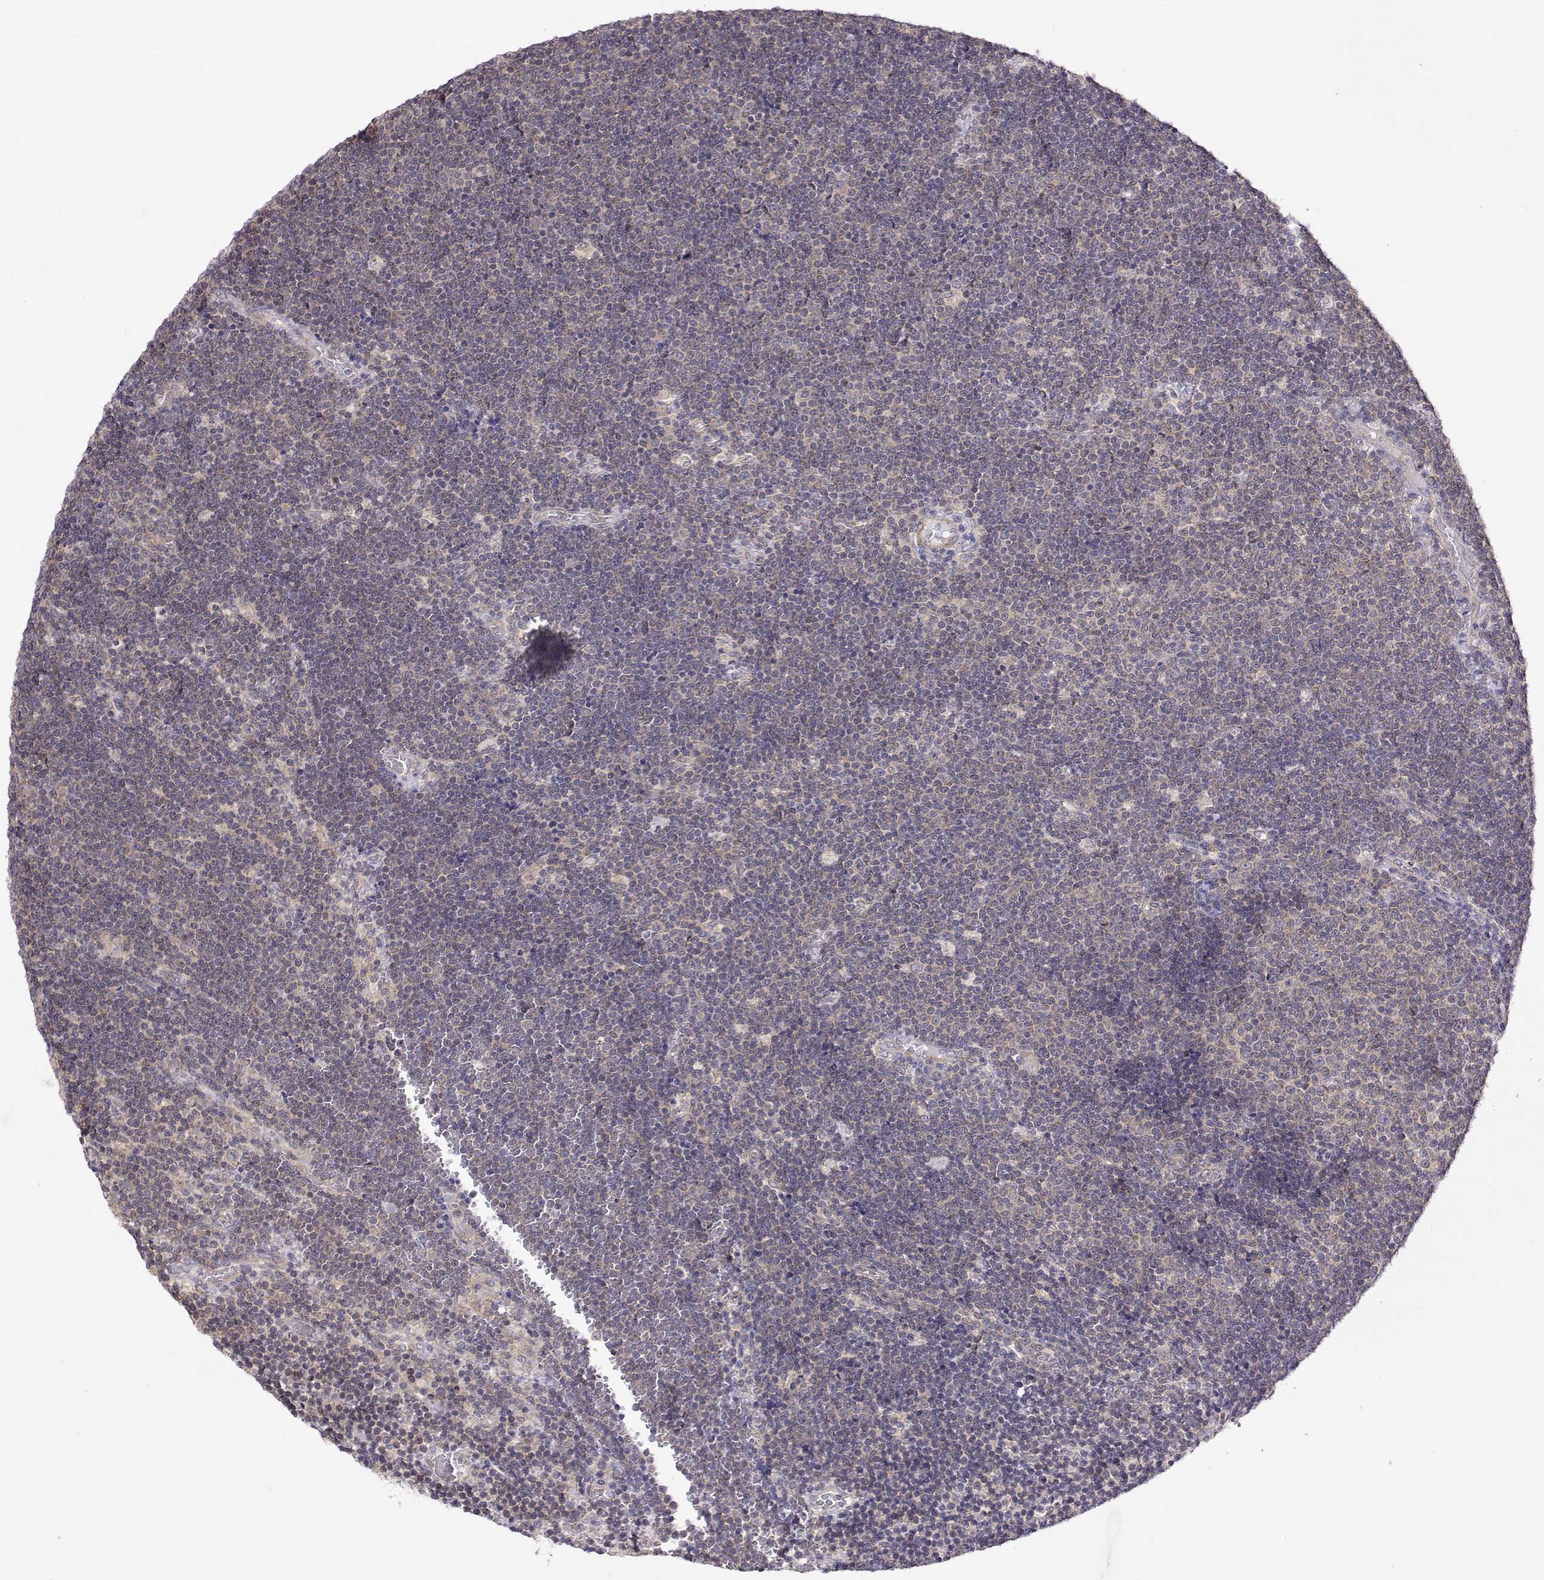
{"staining": {"intensity": "weak", "quantity": ">75%", "location": "cytoplasmic/membranous"}, "tissue": "lymphoma", "cell_type": "Tumor cells", "image_type": "cancer", "snomed": [{"axis": "morphology", "description": "Malignant lymphoma, non-Hodgkin's type, Low grade"}, {"axis": "topography", "description": "Brain"}], "caption": "Human low-grade malignant lymphoma, non-Hodgkin's type stained for a protein (brown) exhibits weak cytoplasmic/membranous positive staining in about >75% of tumor cells.", "gene": "PAIP1", "patient": {"sex": "female", "age": 66}}